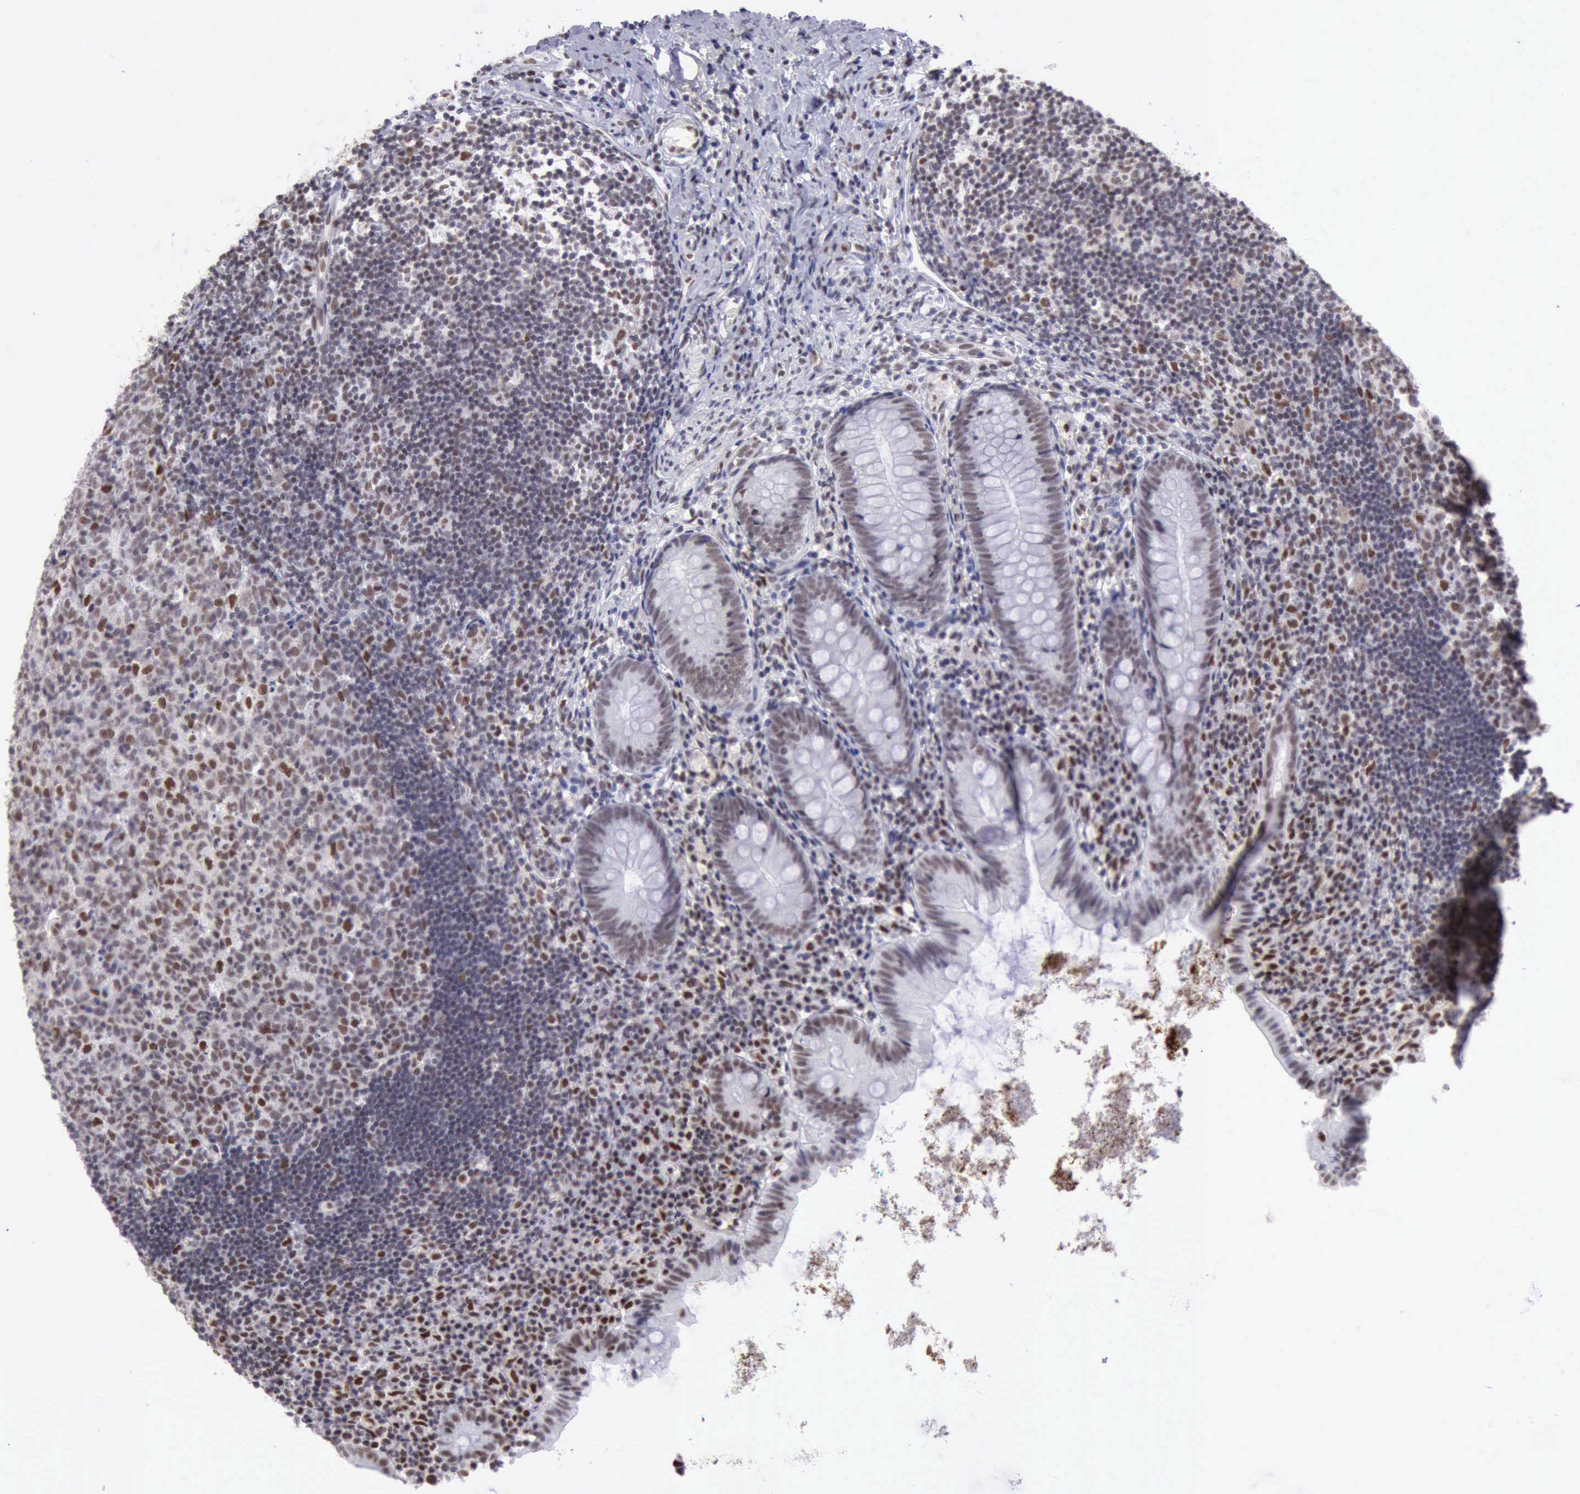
{"staining": {"intensity": "weak", "quantity": "25%-75%", "location": "nuclear"}, "tissue": "appendix", "cell_type": "Glandular cells", "image_type": "normal", "snomed": [{"axis": "morphology", "description": "Normal tissue, NOS"}, {"axis": "topography", "description": "Appendix"}], "caption": "Immunohistochemistry (IHC) staining of unremarkable appendix, which demonstrates low levels of weak nuclear positivity in about 25%-75% of glandular cells indicating weak nuclear protein expression. The staining was performed using DAB (brown) for protein detection and nuclei were counterstained in hematoxylin (blue).", "gene": "ERCC4", "patient": {"sex": "female", "age": 9}}